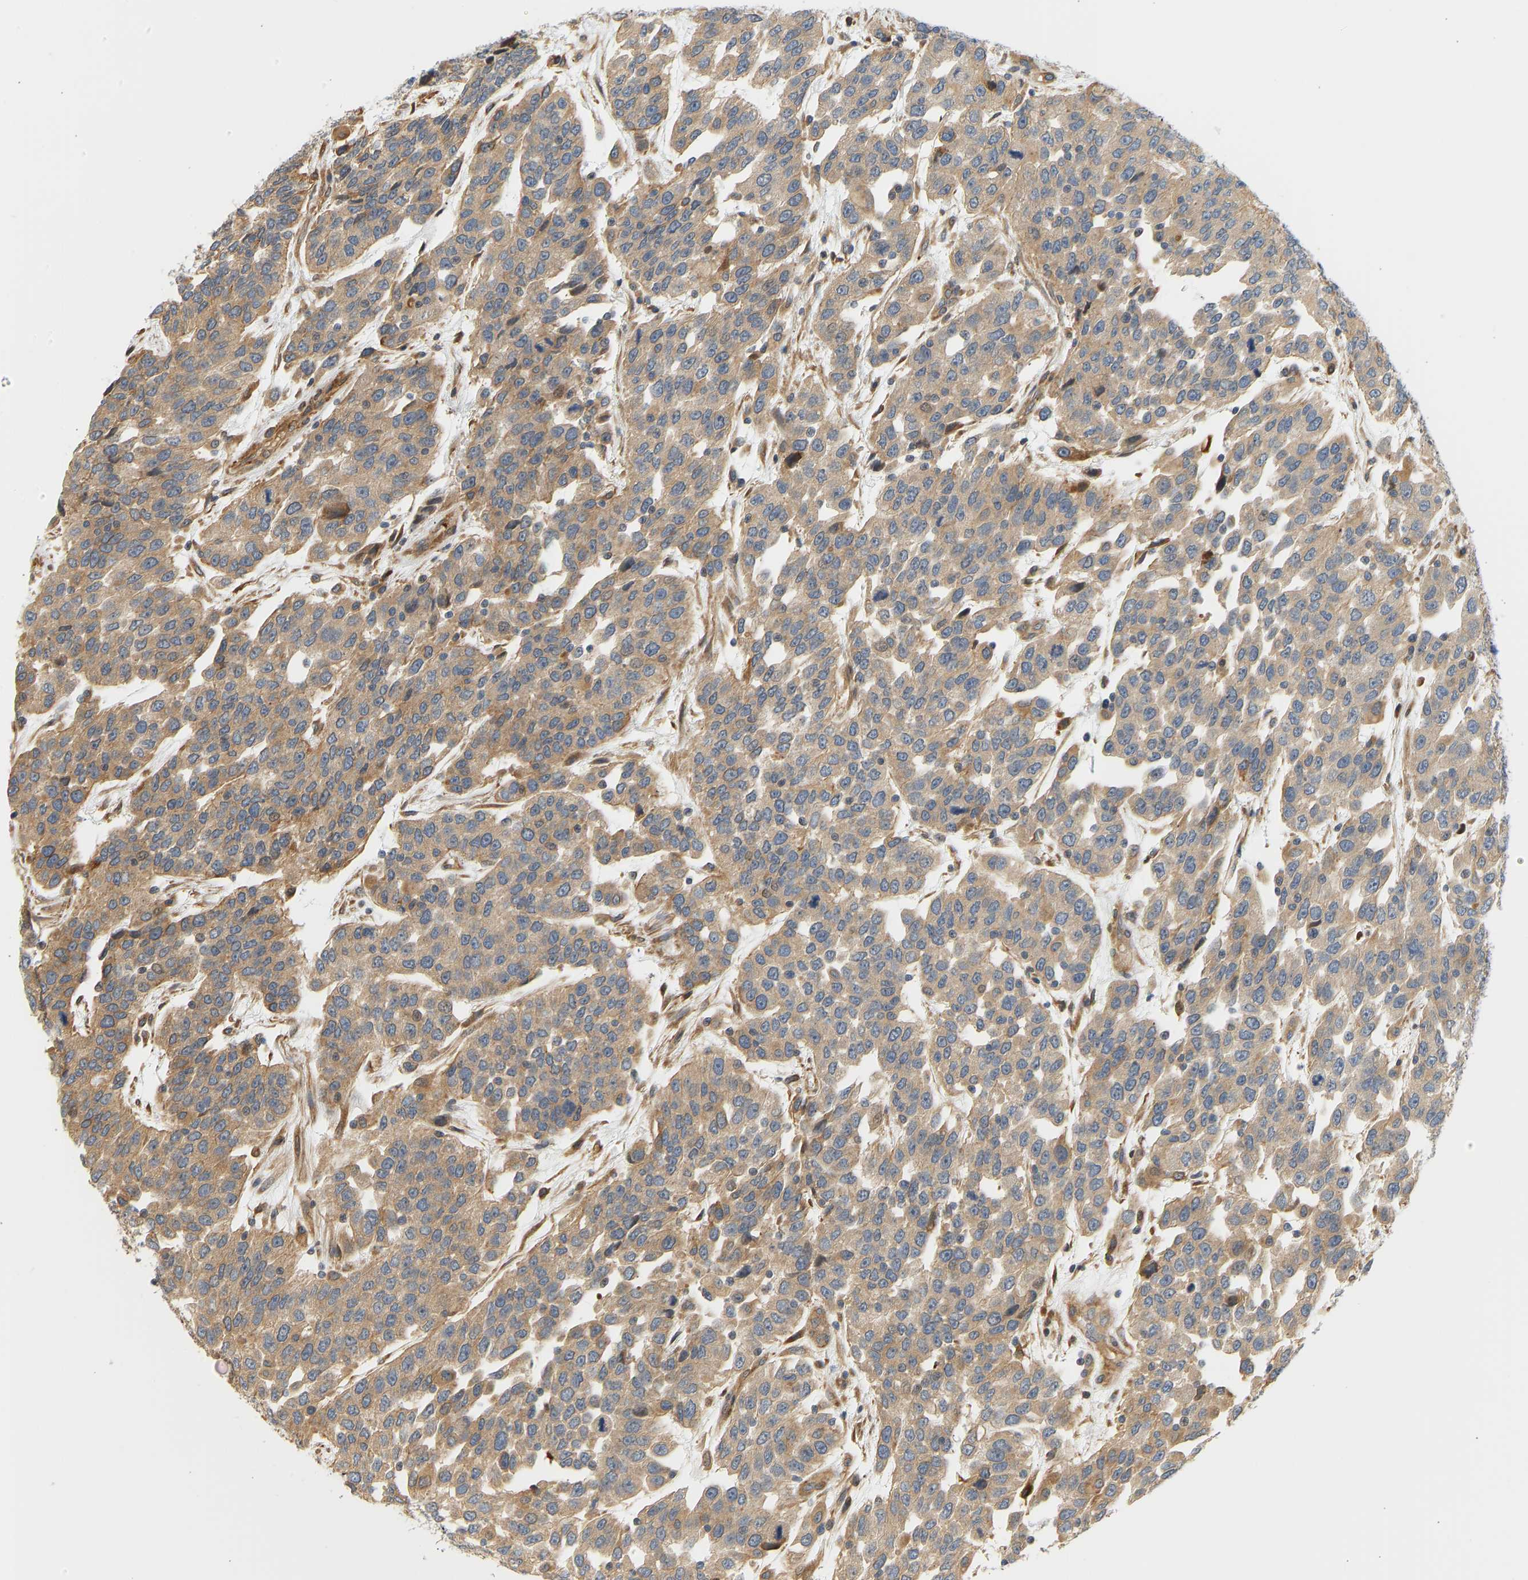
{"staining": {"intensity": "moderate", "quantity": ">75%", "location": "cytoplasmic/membranous"}, "tissue": "urothelial cancer", "cell_type": "Tumor cells", "image_type": "cancer", "snomed": [{"axis": "morphology", "description": "Urothelial carcinoma, High grade"}, {"axis": "topography", "description": "Urinary bladder"}], "caption": "Urothelial cancer stained with DAB immunohistochemistry (IHC) displays medium levels of moderate cytoplasmic/membranous staining in about >75% of tumor cells. (DAB IHC with brightfield microscopy, high magnification).", "gene": "CEP57", "patient": {"sex": "female", "age": 80}}